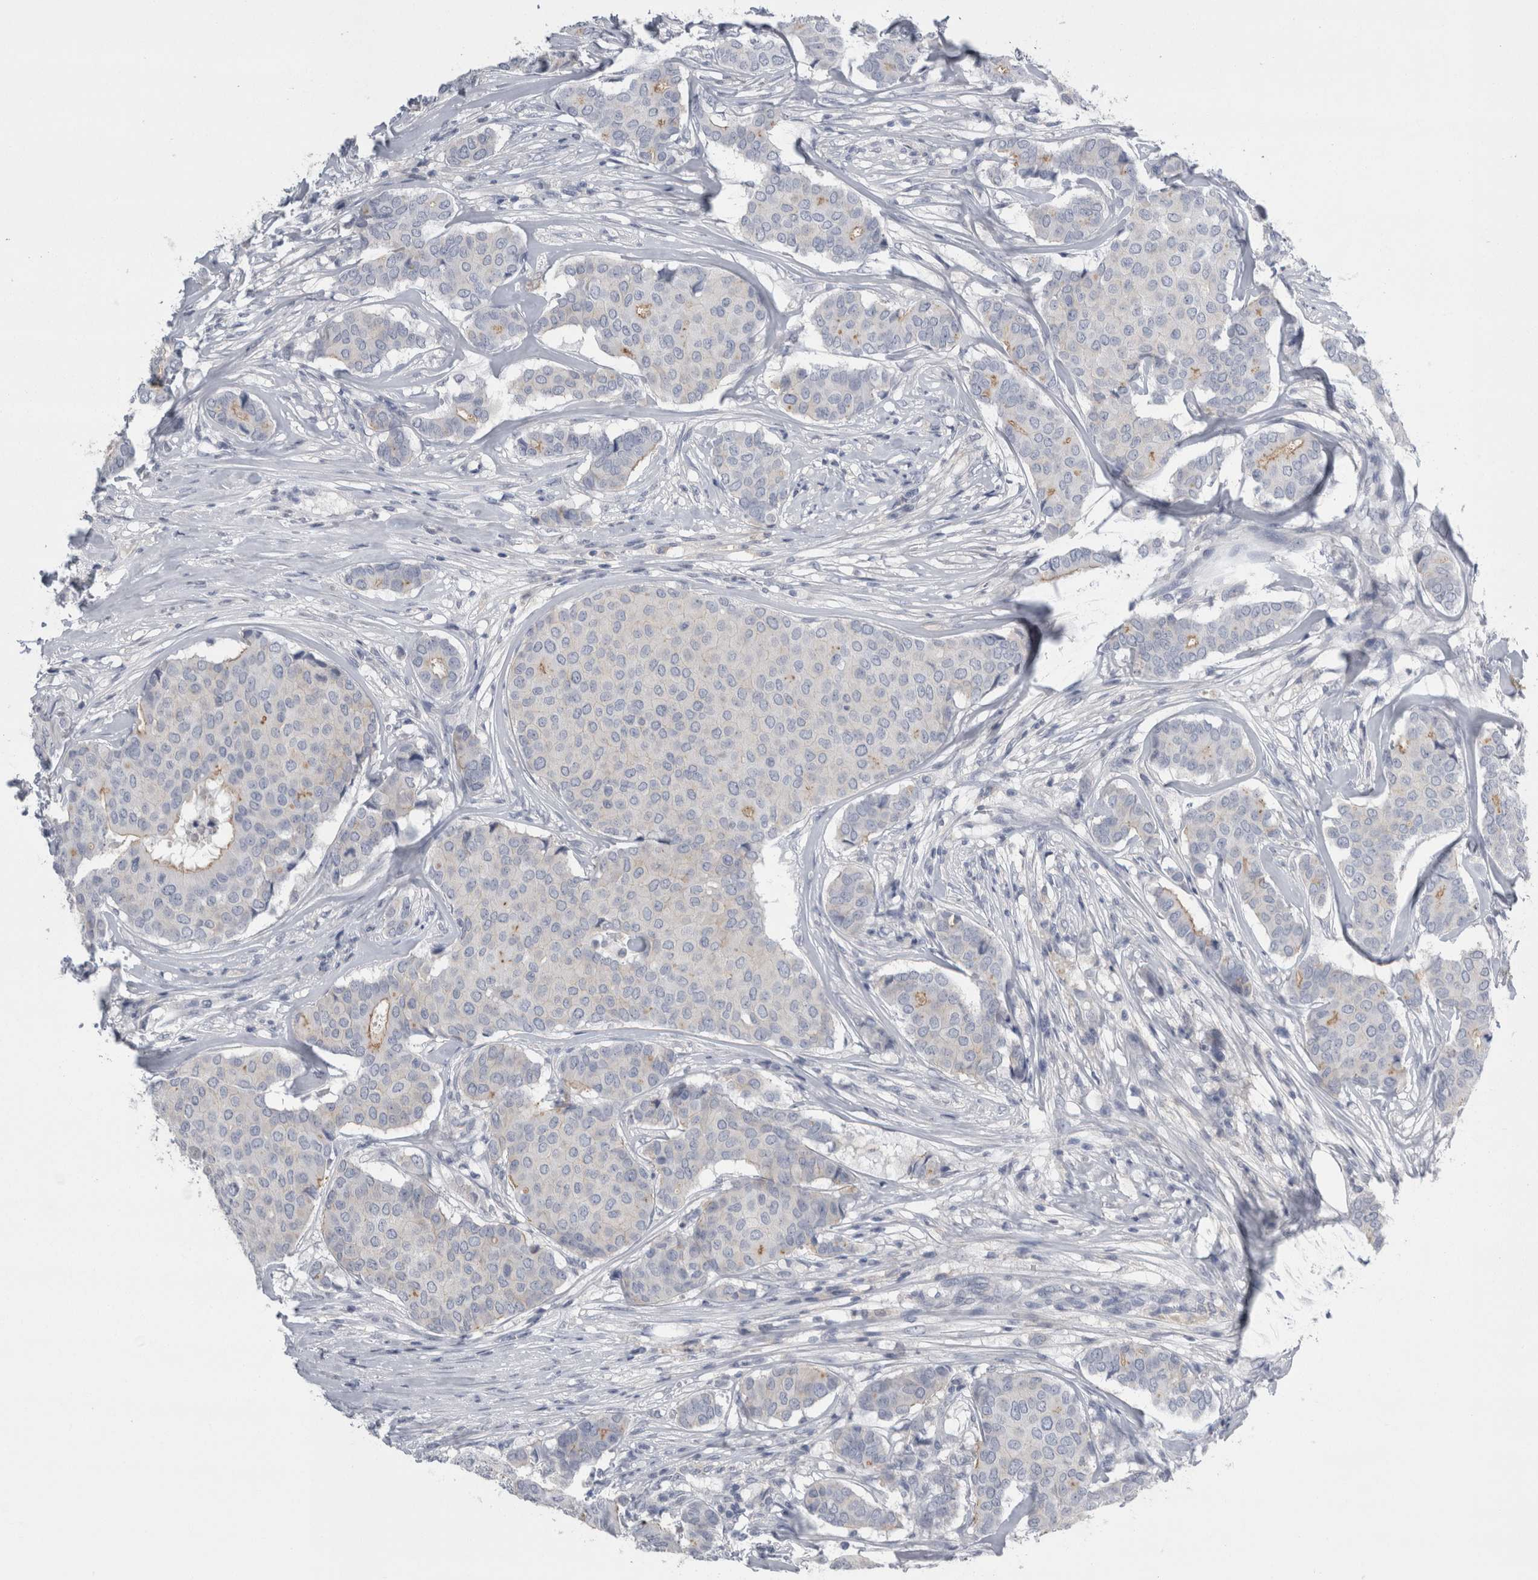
{"staining": {"intensity": "negative", "quantity": "none", "location": "none"}, "tissue": "breast cancer", "cell_type": "Tumor cells", "image_type": "cancer", "snomed": [{"axis": "morphology", "description": "Duct carcinoma"}, {"axis": "topography", "description": "Breast"}], "caption": "Human breast invasive ductal carcinoma stained for a protein using immunohistochemistry exhibits no staining in tumor cells.", "gene": "REG1A", "patient": {"sex": "female", "age": 75}}